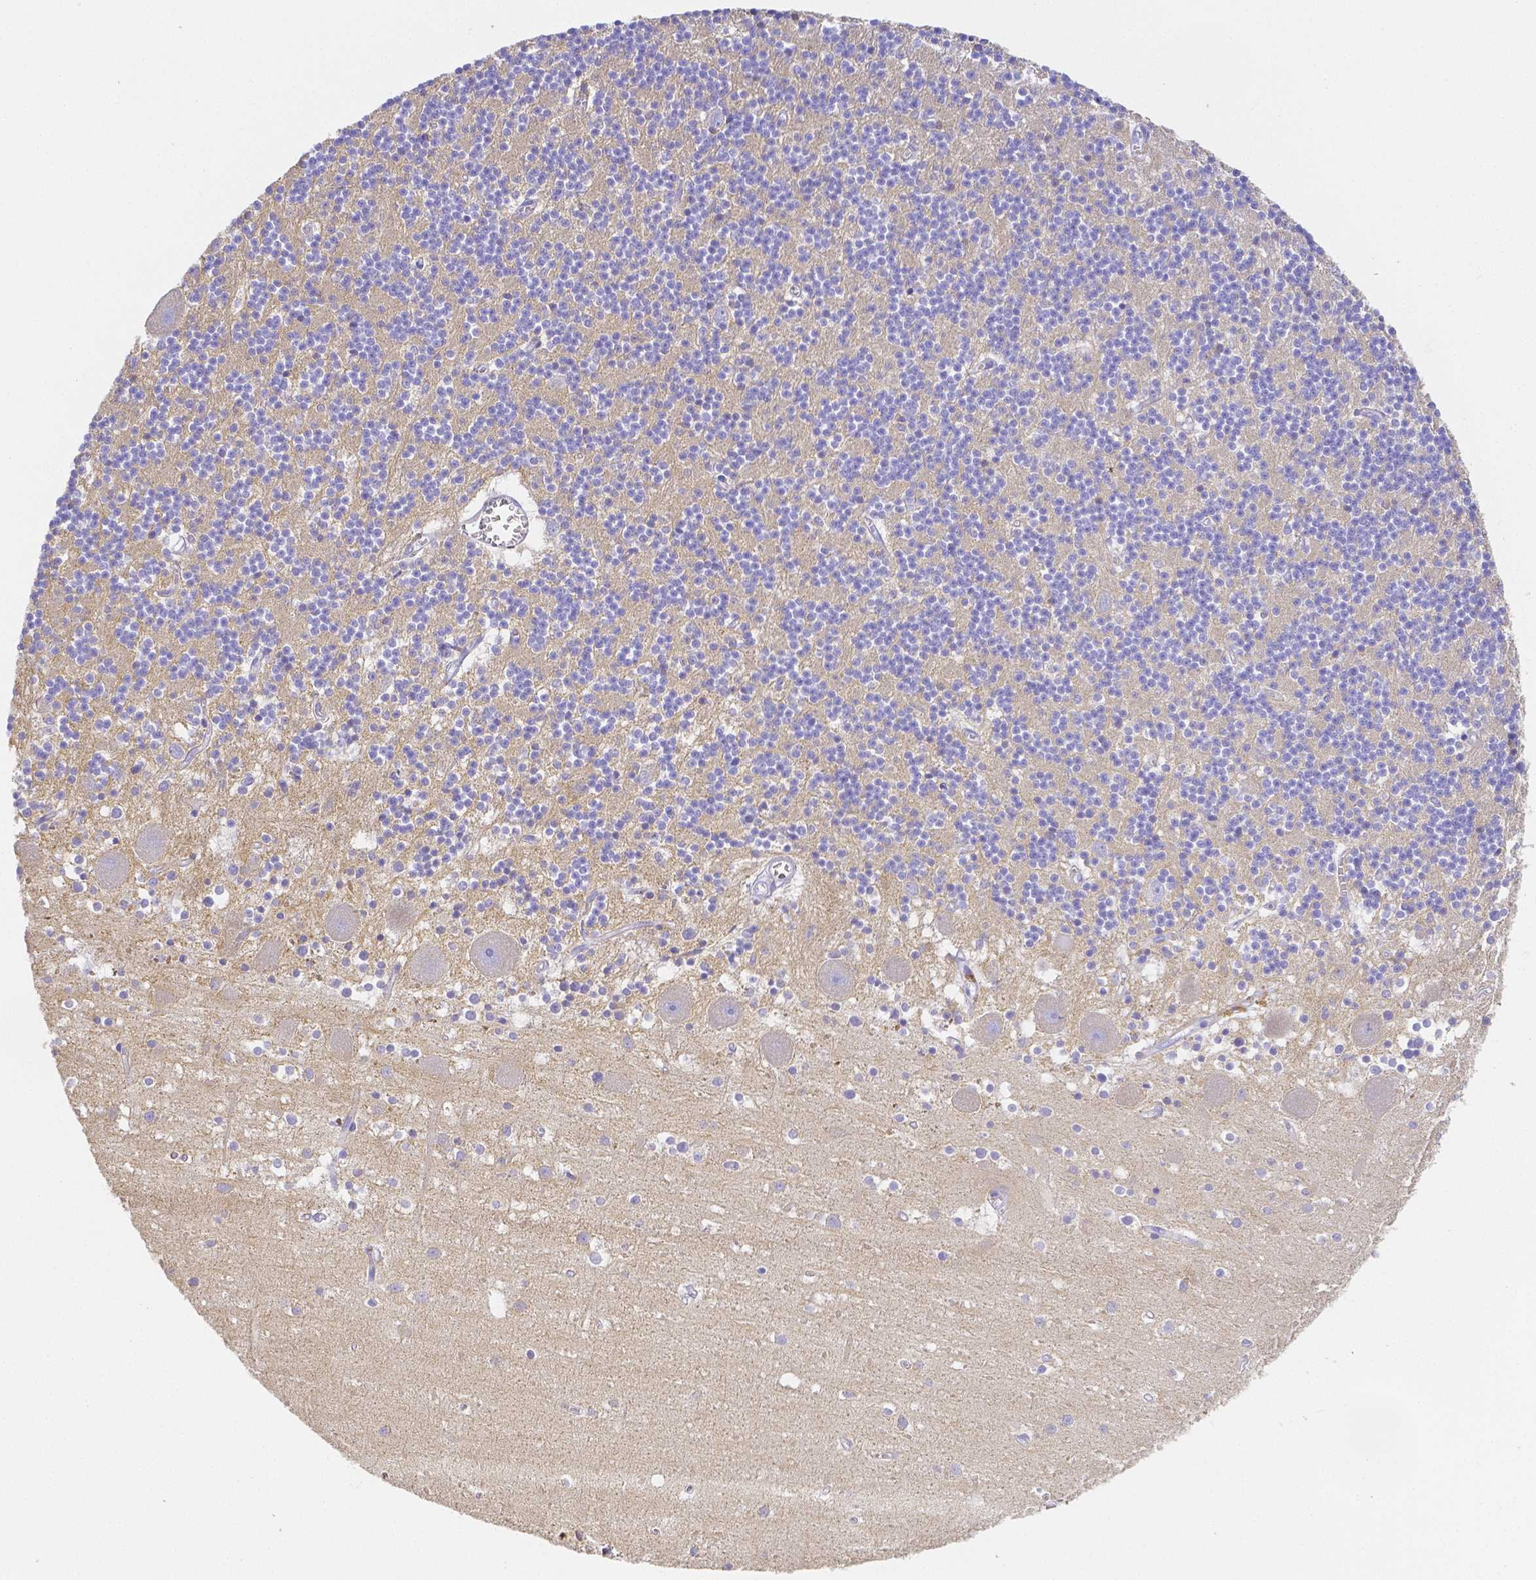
{"staining": {"intensity": "negative", "quantity": "none", "location": "none"}, "tissue": "cerebellum", "cell_type": "Cells in granular layer", "image_type": "normal", "snomed": [{"axis": "morphology", "description": "Normal tissue, NOS"}, {"axis": "topography", "description": "Cerebellum"}], "caption": "A high-resolution image shows immunohistochemistry (IHC) staining of normal cerebellum, which shows no significant positivity in cells in granular layer. The staining was performed using DAB to visualize the protein expression in brown, while the nuclei were stained in blue with hematoxylin (Magnification: 20x).", "gene": "ZG16B", "patient": {"sex": "male", "age": 54}}